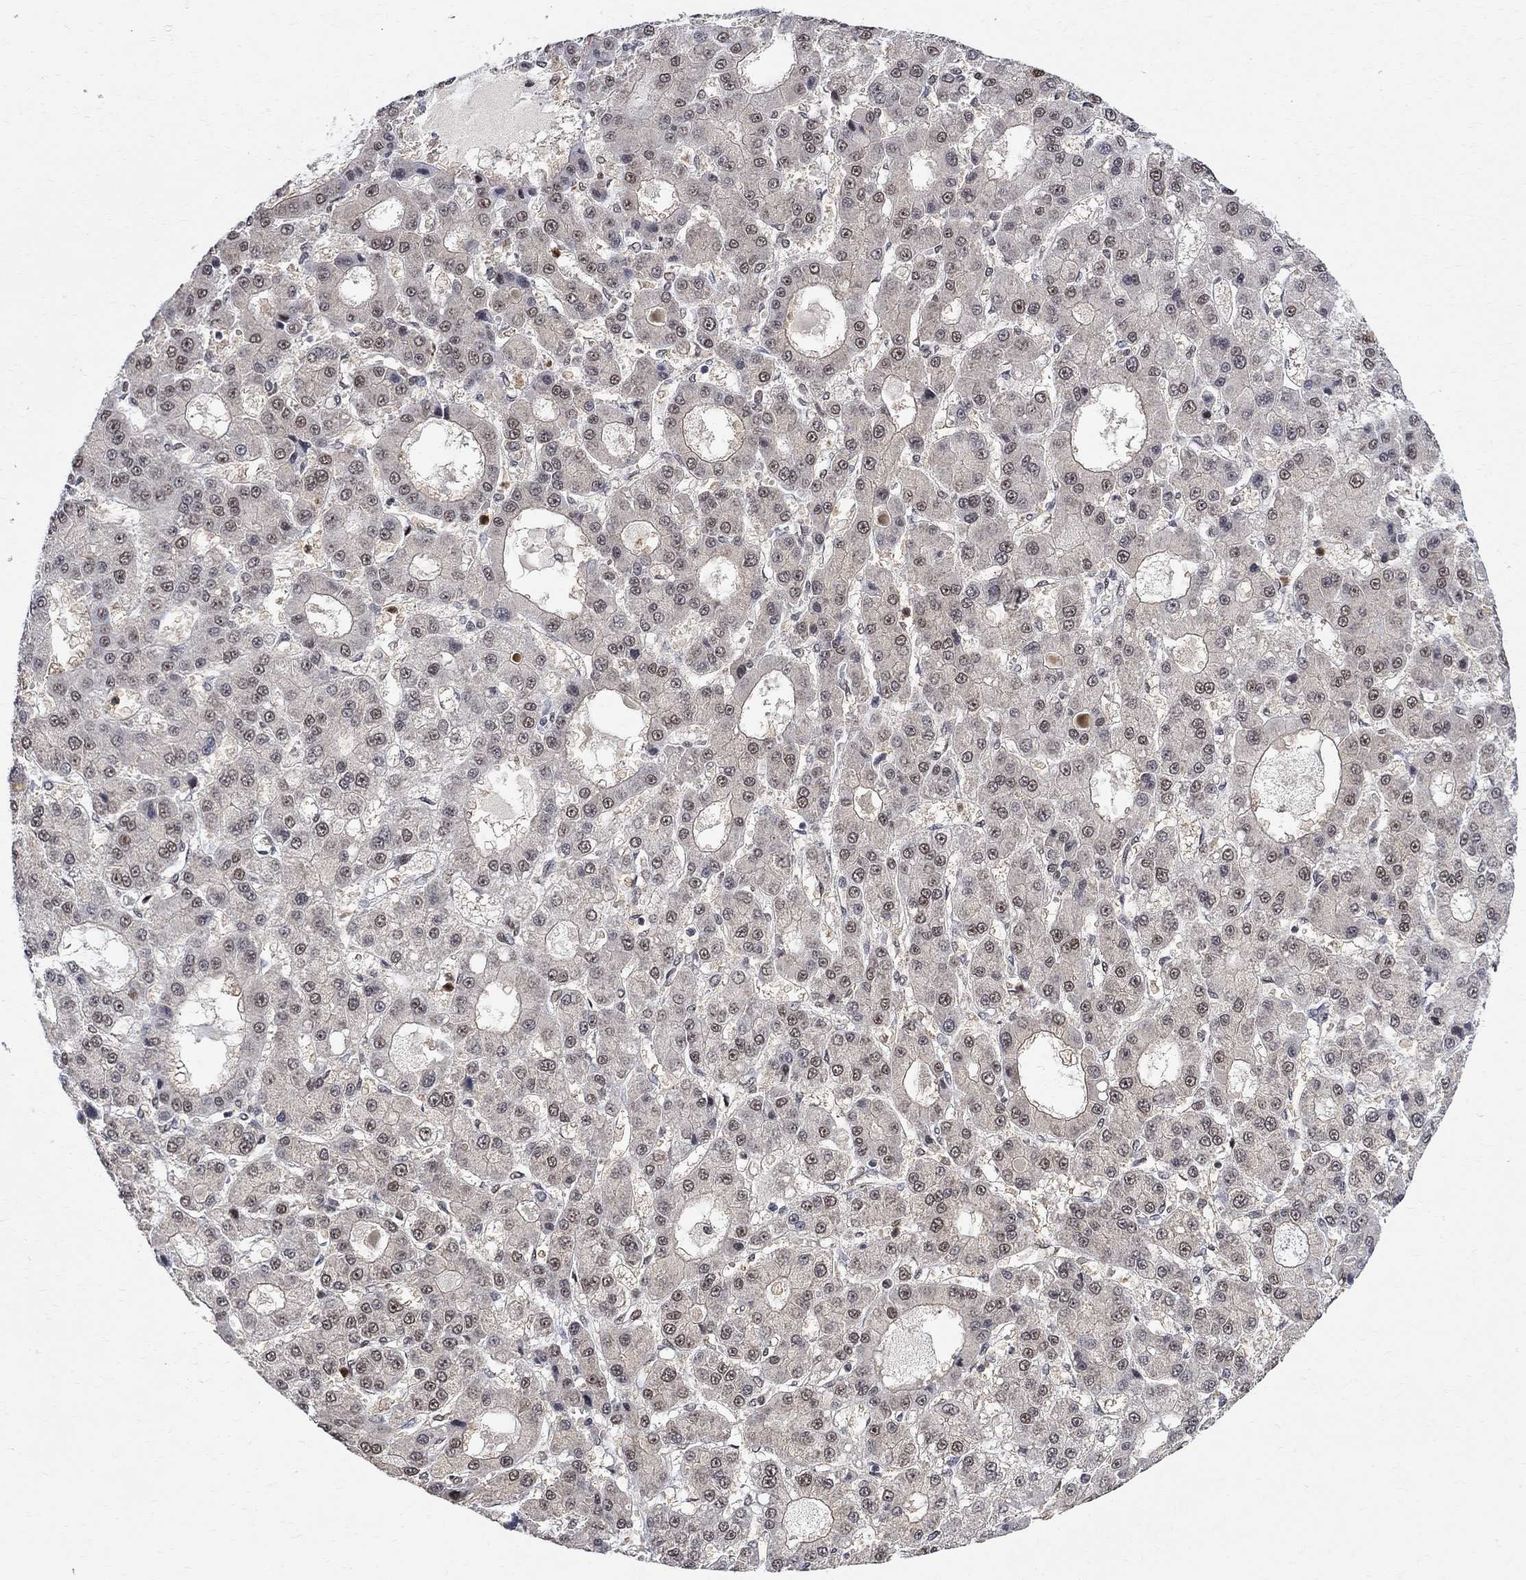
{"staining": {"intensity": "moderate", "quantity": "<25%", "location": "nuclear"}, "tissue": "liver cancer", "cell_type": "Tumor cells", "image_type": "cancer", "snomed": [{"axis": "morphology", "description": "Carcinoma, Hepatocellular, NOS"}, {"axis": "topography", "description": "Liver"}], "caption": "There is low levels of moderate nuclear expression in tumor cells of liver cancer, as demonstrated by immunohistochemical staining (brown color).", "gene": "E4F1", "patient": {"sex": "male", "age": 70}}